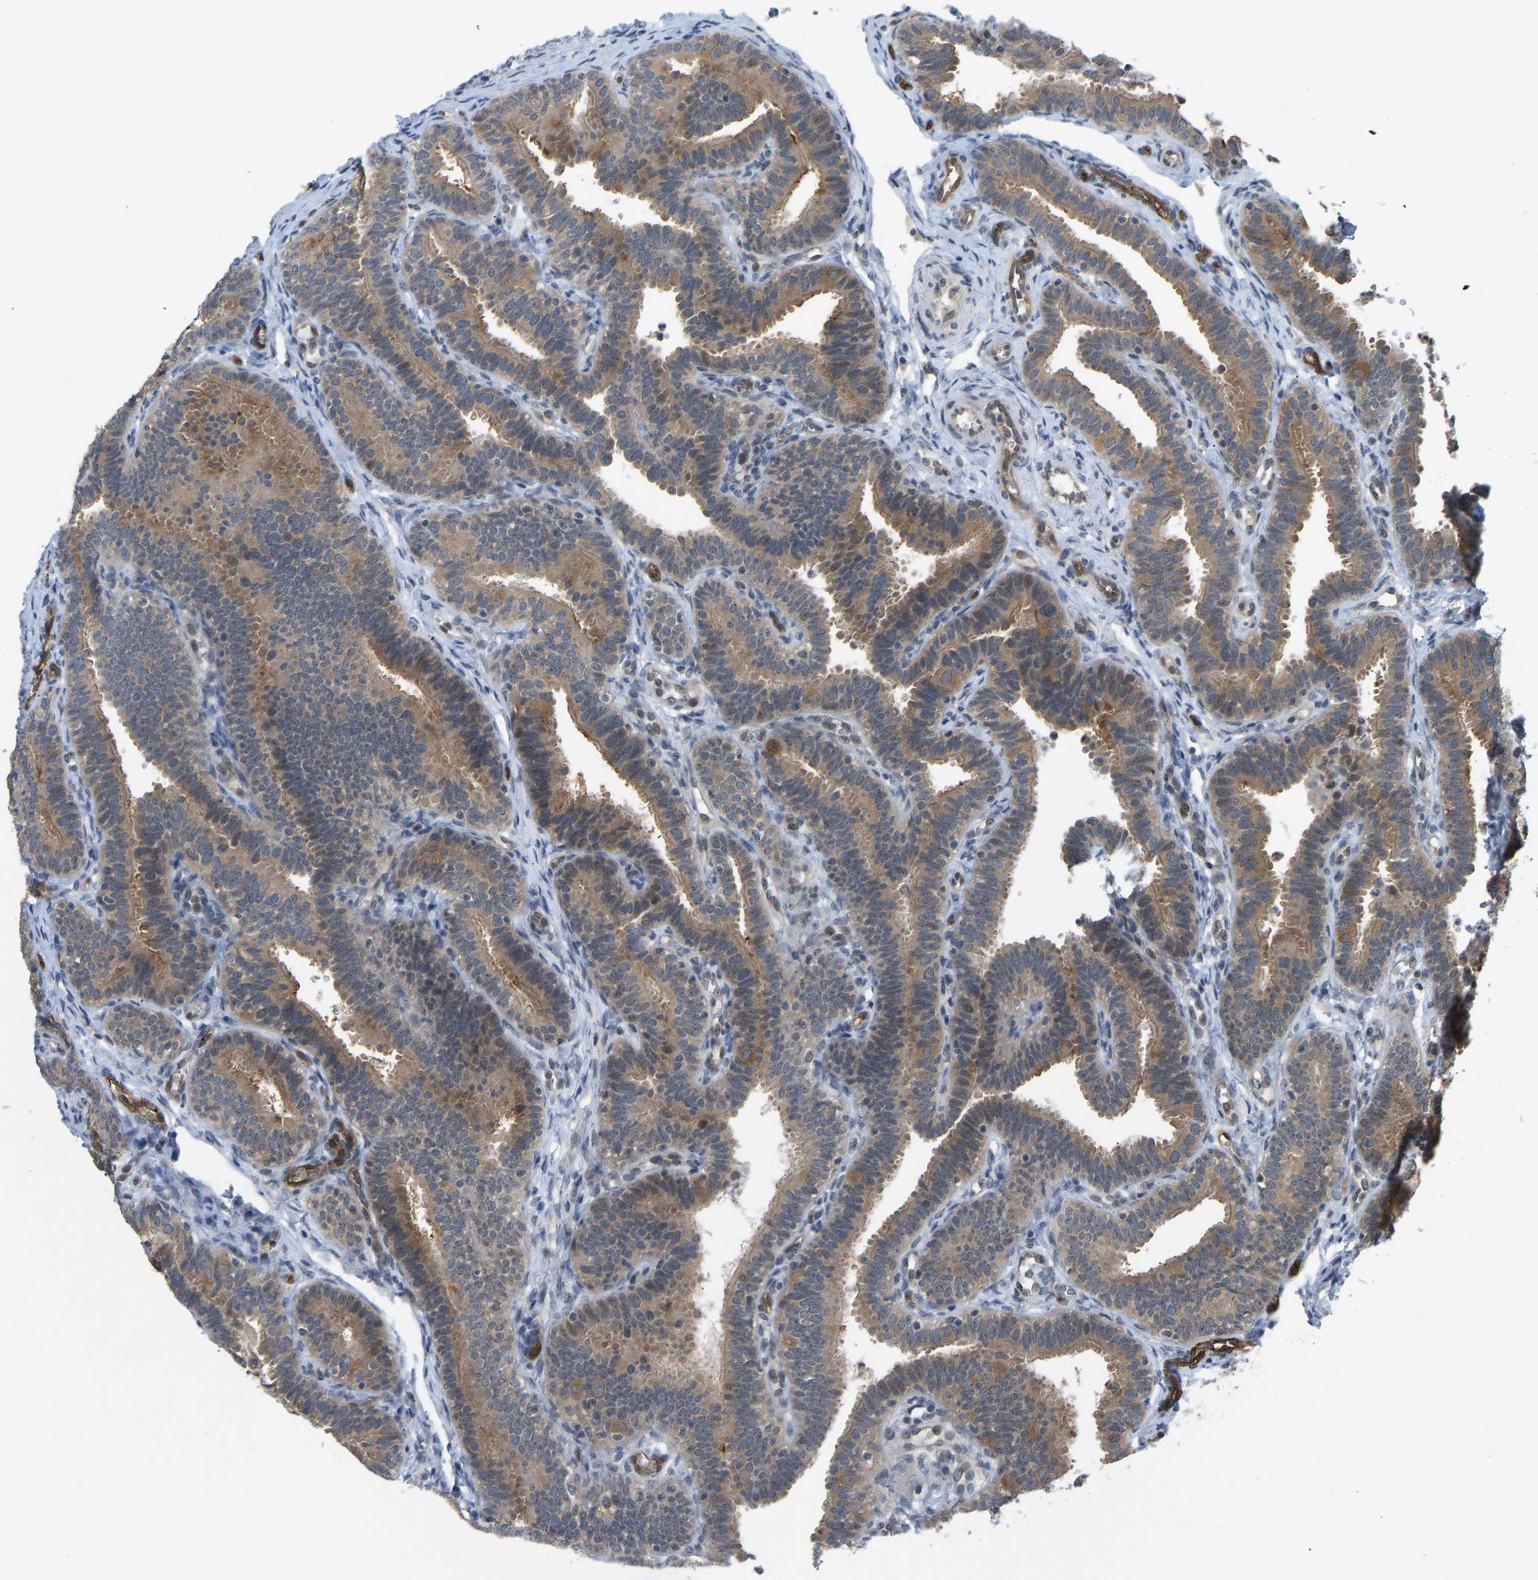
{"staining": {"intensity": "moderate", "quantity": ">75%", "location": "cytoplasmic/membranous"}, "tissue": "fallopian tube", "cell_type": "Glandular cells", "image_type": "normal", "snomed": [{"axis": "morphology", "description": "Normal tissue, NOS"}, {"axis": "topography", "description": "Fallopian tube"}, {"axis": "topography", "description": "Placenta"}], "caption": "This image shows IHC staining of unremarkable human fallopian tube, with medium moderate cytoplasmic/membranous positivity in approximately >75% of glandular cells.", "gene": "CCT8", "patient": {"sex": "female", "age": 34}}